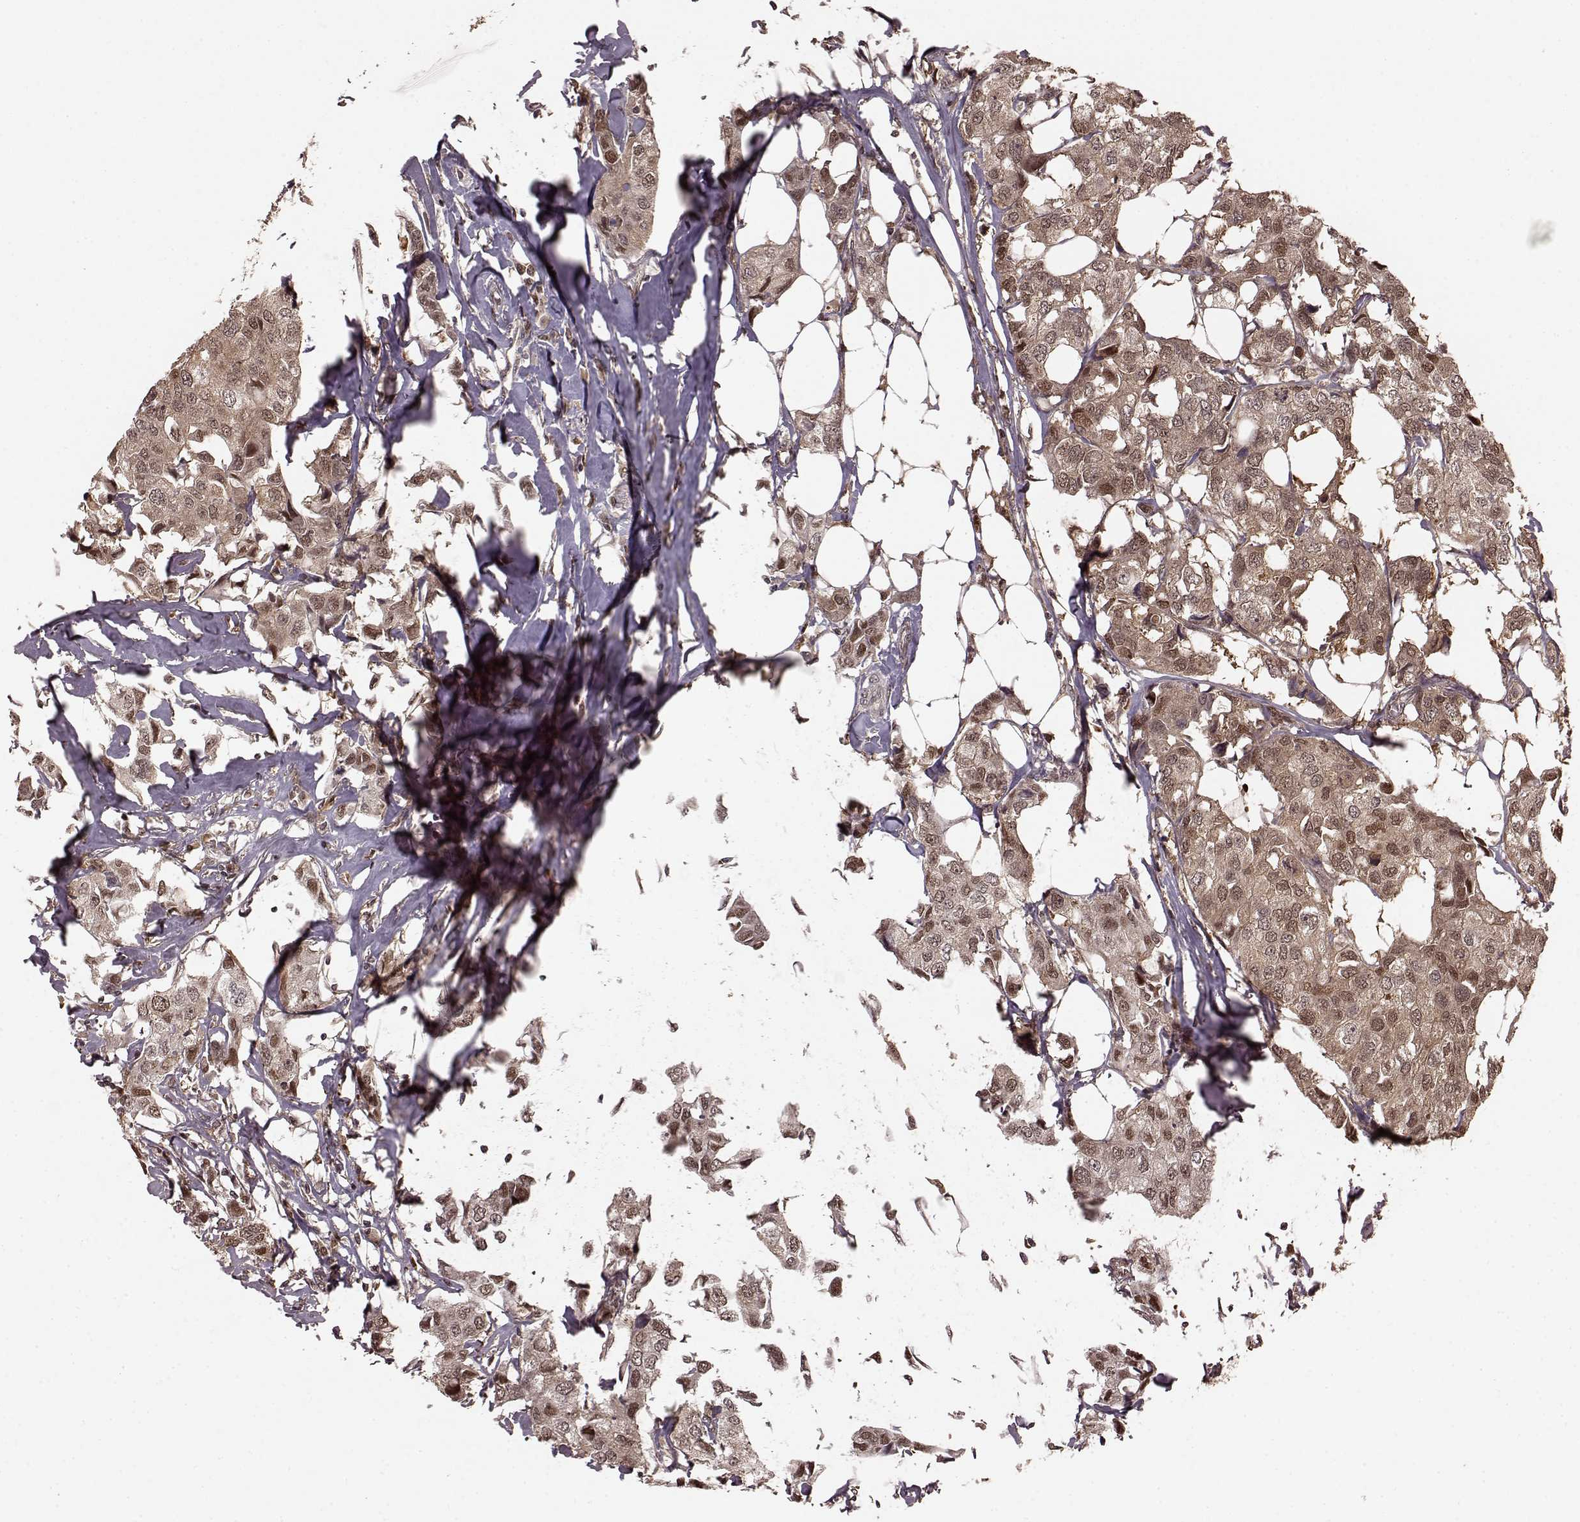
{"staining": {"intensity": "moderate", "quantity": "25%-75%", "location": "cytoplasmic/membranous,nuclear"}, "tissue": "breast cancer", "cell_type": "Tumor cells", "image_type": "cancer", "snomed": [{"axis": "morphology", "description": "Duct carcinoma"}, {"axis": "topography", "description": "Breast"}], "caption": "Tumor cells show moderate cytoplasmic/membranous and nuclear positivity in about 25%-75% of cells in breast cancer. (DAB (3,3'-diaminobenzidine) IHC with brightfield microscopy, high magnification).", "gene": "GSS", "patient": {"sex": "female", "age": 80}}